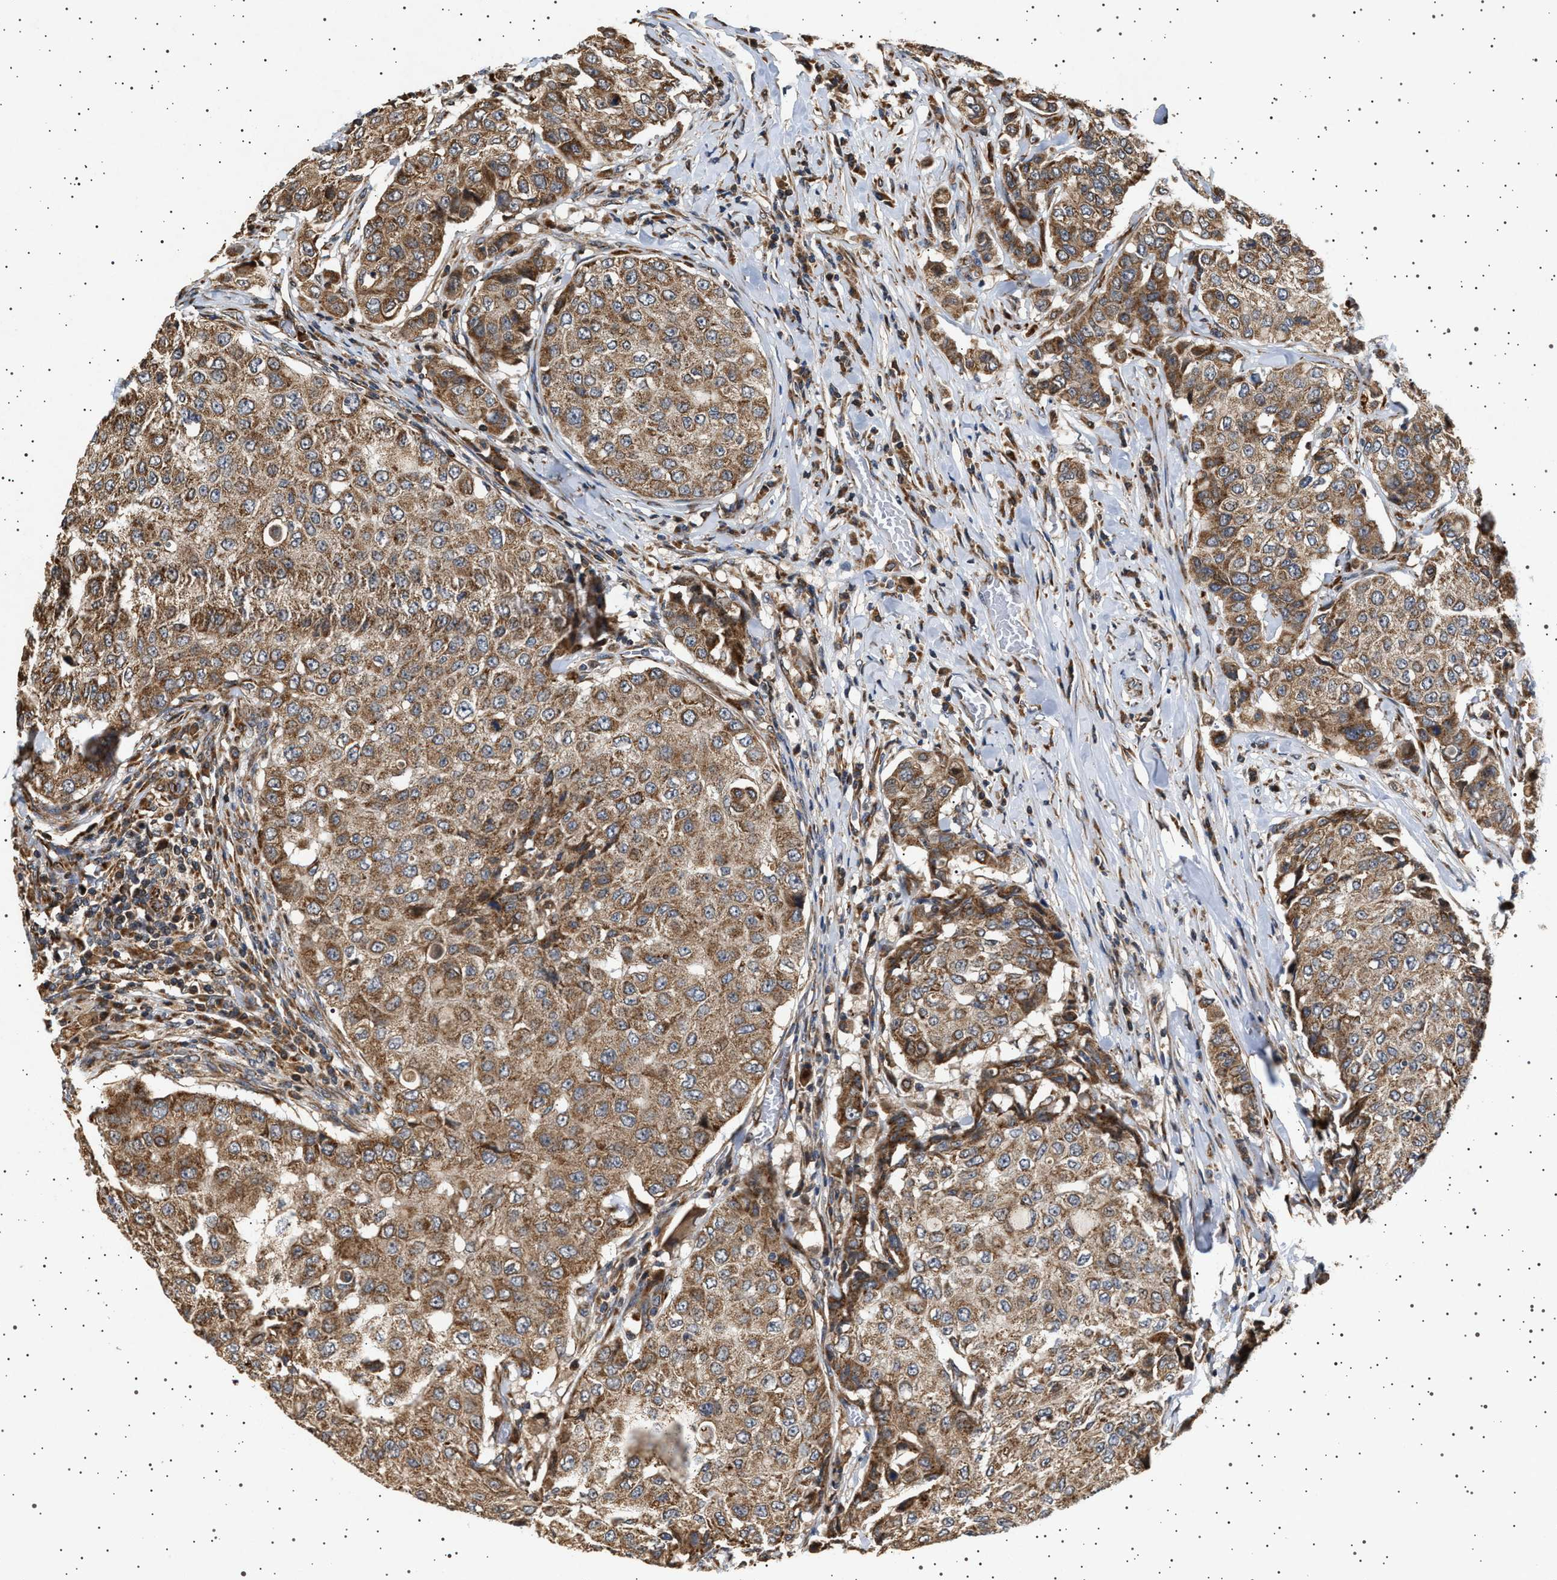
{"staining": {"intensity": "moderate", "quantity": ">75%", "location": "cytoplasmic/membranous"}, "tissue": "breast cancer", "cell_type": "Tumor cells", "image_type": "cancer", "snomed": [{"axis": "morphology", "description": "Duct carcinoma"}, {"axis": "topography", "description": "Breast"}], "caption": "A medium amount of moderate cytoplasmic/membranous staining is present in approximately >75% of tumor cells in breast cancer tissue. (brown staining indicates protein expression, while blue staining denotes nuclei).", "gene": "TRUB2", "patient": {"sex": "female", "age": 27}}